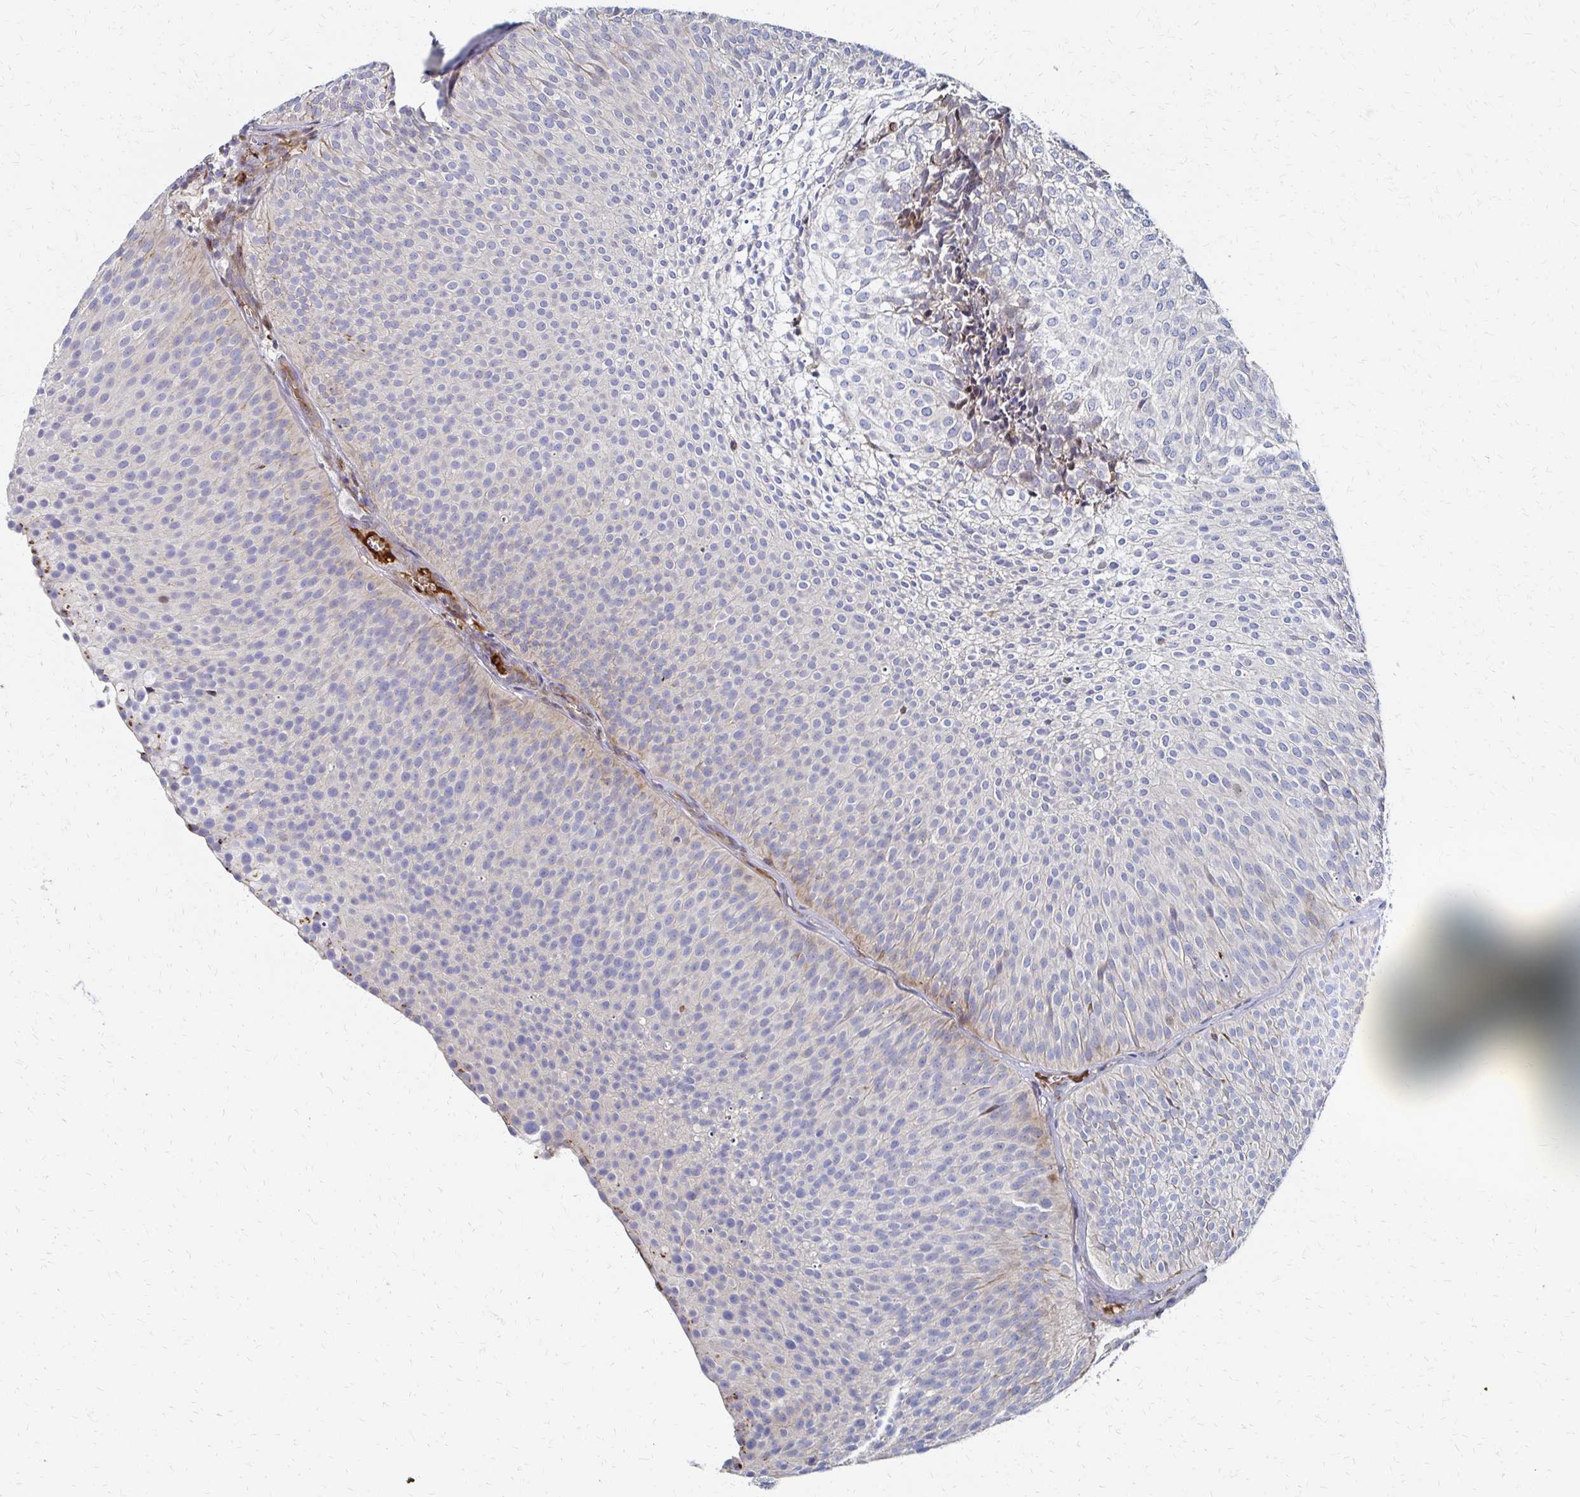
{"staining": {"intensity": "negative", "quantity": "none", "location": "none"}, "tissue": "urothelial cancer", "cell_type": "Tumor cells", "image_type": "cancer", "snomed": [{"axis": "morphology", "description": "Urothelial carcinoma, Low grade"}, {"axis": "topography", "description": "Urinary bladder"}], "caption": "IHC photomicrograph of neoplastic tissue: urothelial carcinoma (low-grade) stained with DAB demonstrates no significant protein expression in tumor cells.", "gene": "MAN1A1", "patient": {"sex": "male", "age": 91}}